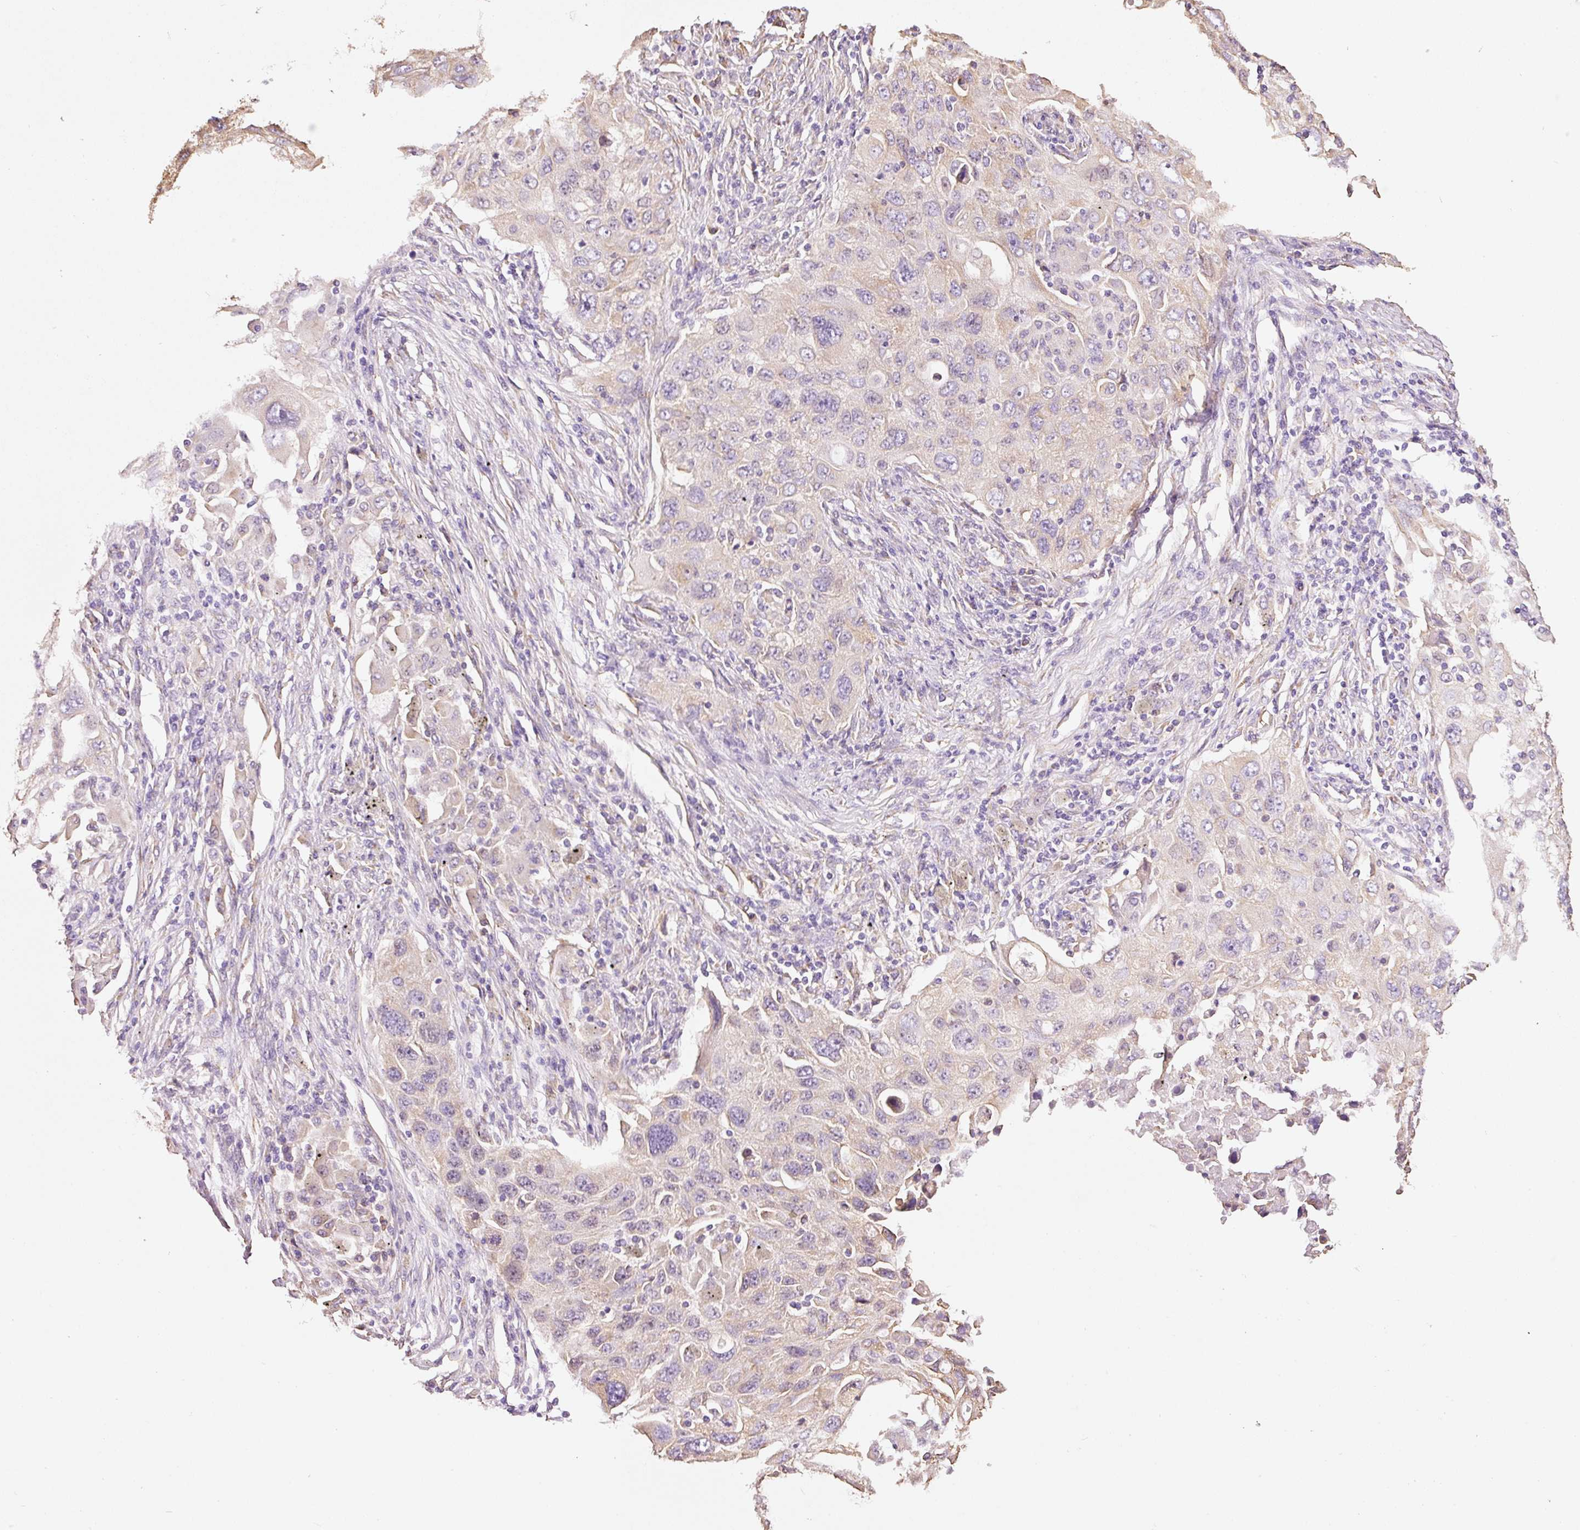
{"staining": {"intensity": "weak", "quantity": "<25%", "location": "cytoplasmic/membranous"}, "tissue": "lung cancer", "cell_type": "Tumor cells", "image_type": "cancer", "snomed": [{"axis": "morphology", "description": "Adenocarcinoma, NOS"}, {"axis": "morphology", "description": "Adenocarcinoma, metastatic, NOS"}, {"axis": "topography", "description": "Lymph node"}, {"axis": "topography", "description": "Lung"}], "caption": "Immunohistochemistry micrograph of neoplastic tissue: human metastatic adenocarcinoma (lung) stained with DAB demonstrates no significant protein expression in tumor cells.", "gene": "GCG", "patient": {"sex": "female", "age": 42}}